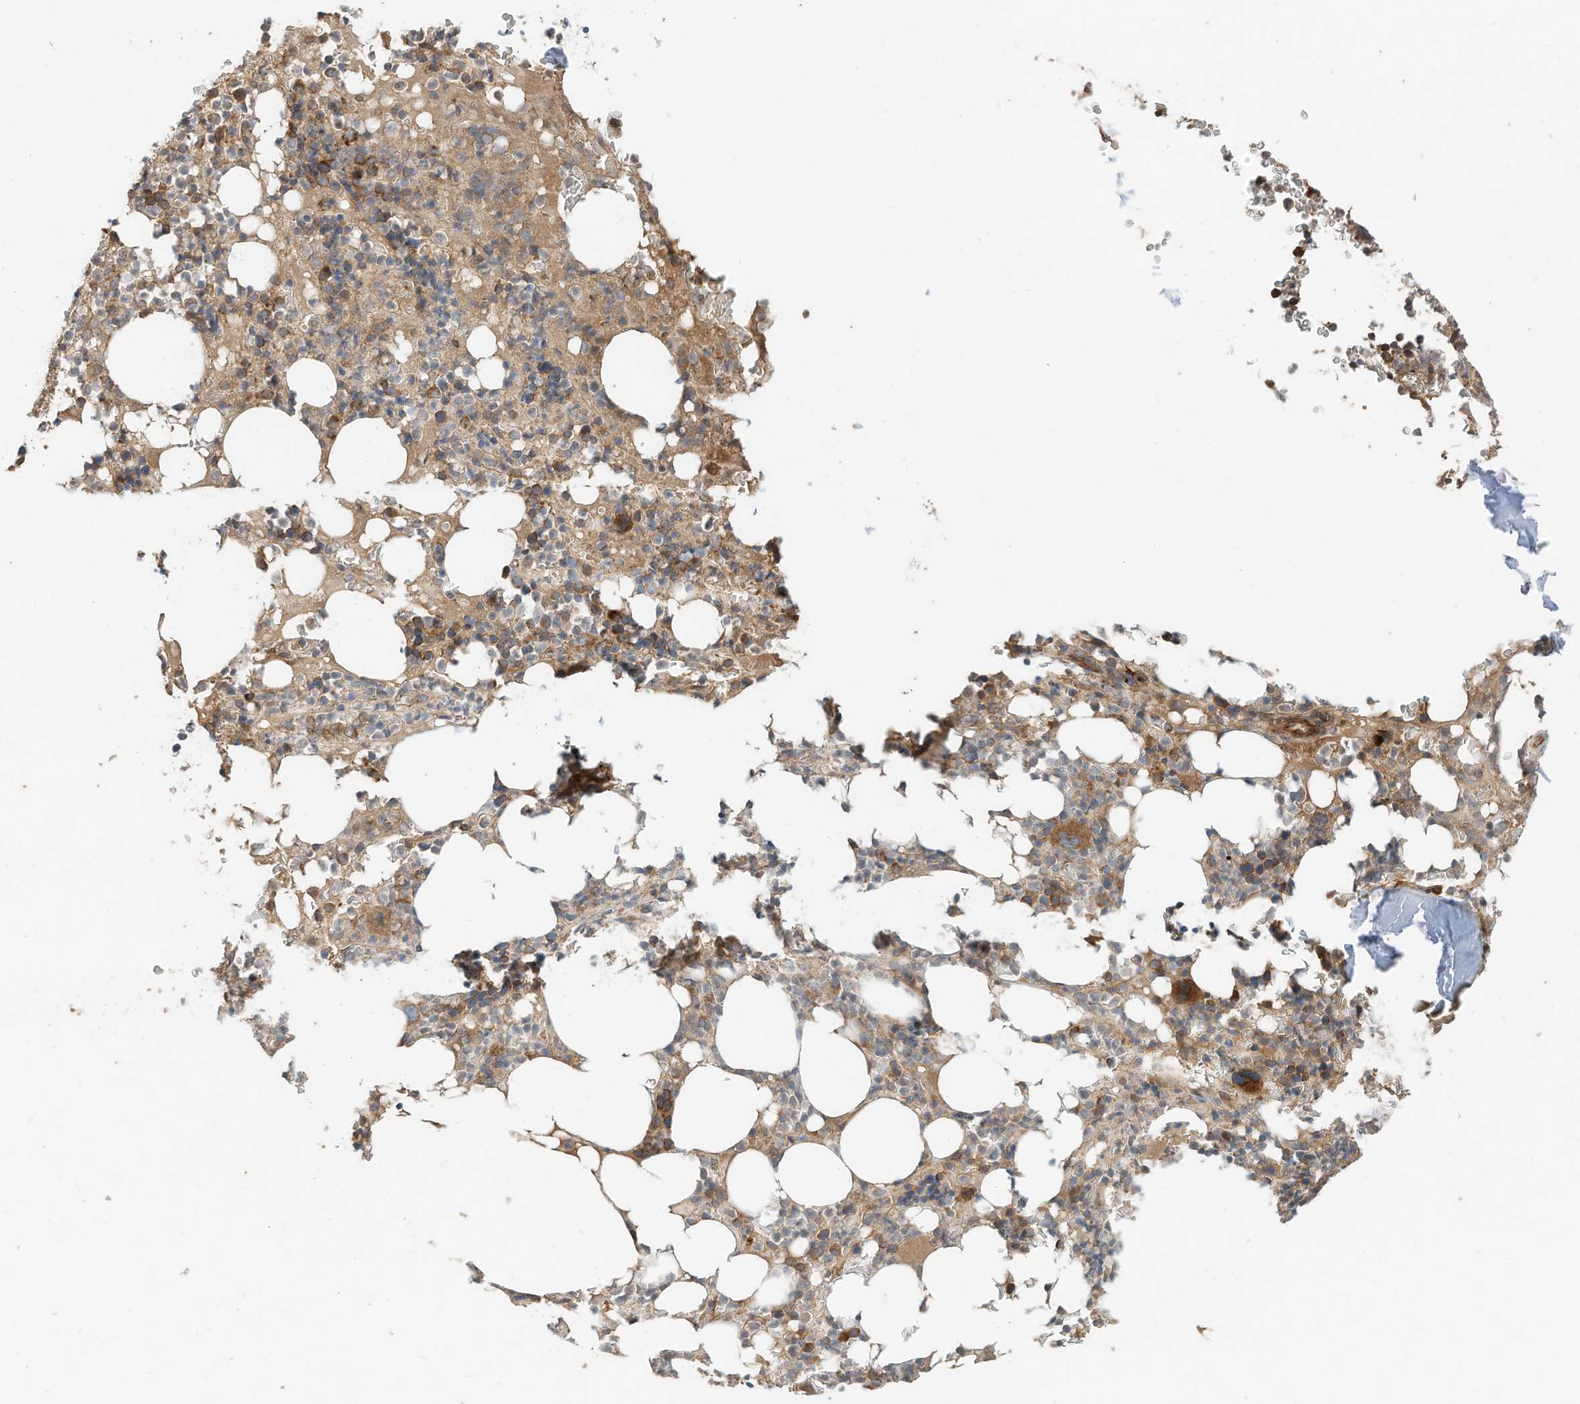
{"staining": {"intensity": "moderate", "quantity": "25%-75%", "location": "cytoplasmic/membranous"}, "tissue": "bone marrow", "cell_type": "Hematopoietic cells", "image_type": "normal", "snomed": [{"axis": "morphology", "description": "Normal tissue, NOS"}, {"axis": "topography", "description": "Bone marrow"}], "caption": "There is medium levels of moderate cytoplasmic/membranous positivity in hematopoietic cells of benign bone marrow, as demonstrated by immunohistochemical staining (brown color).", "gene": "CPAMD8", "patient": {"sex": "male", "age": 58}}